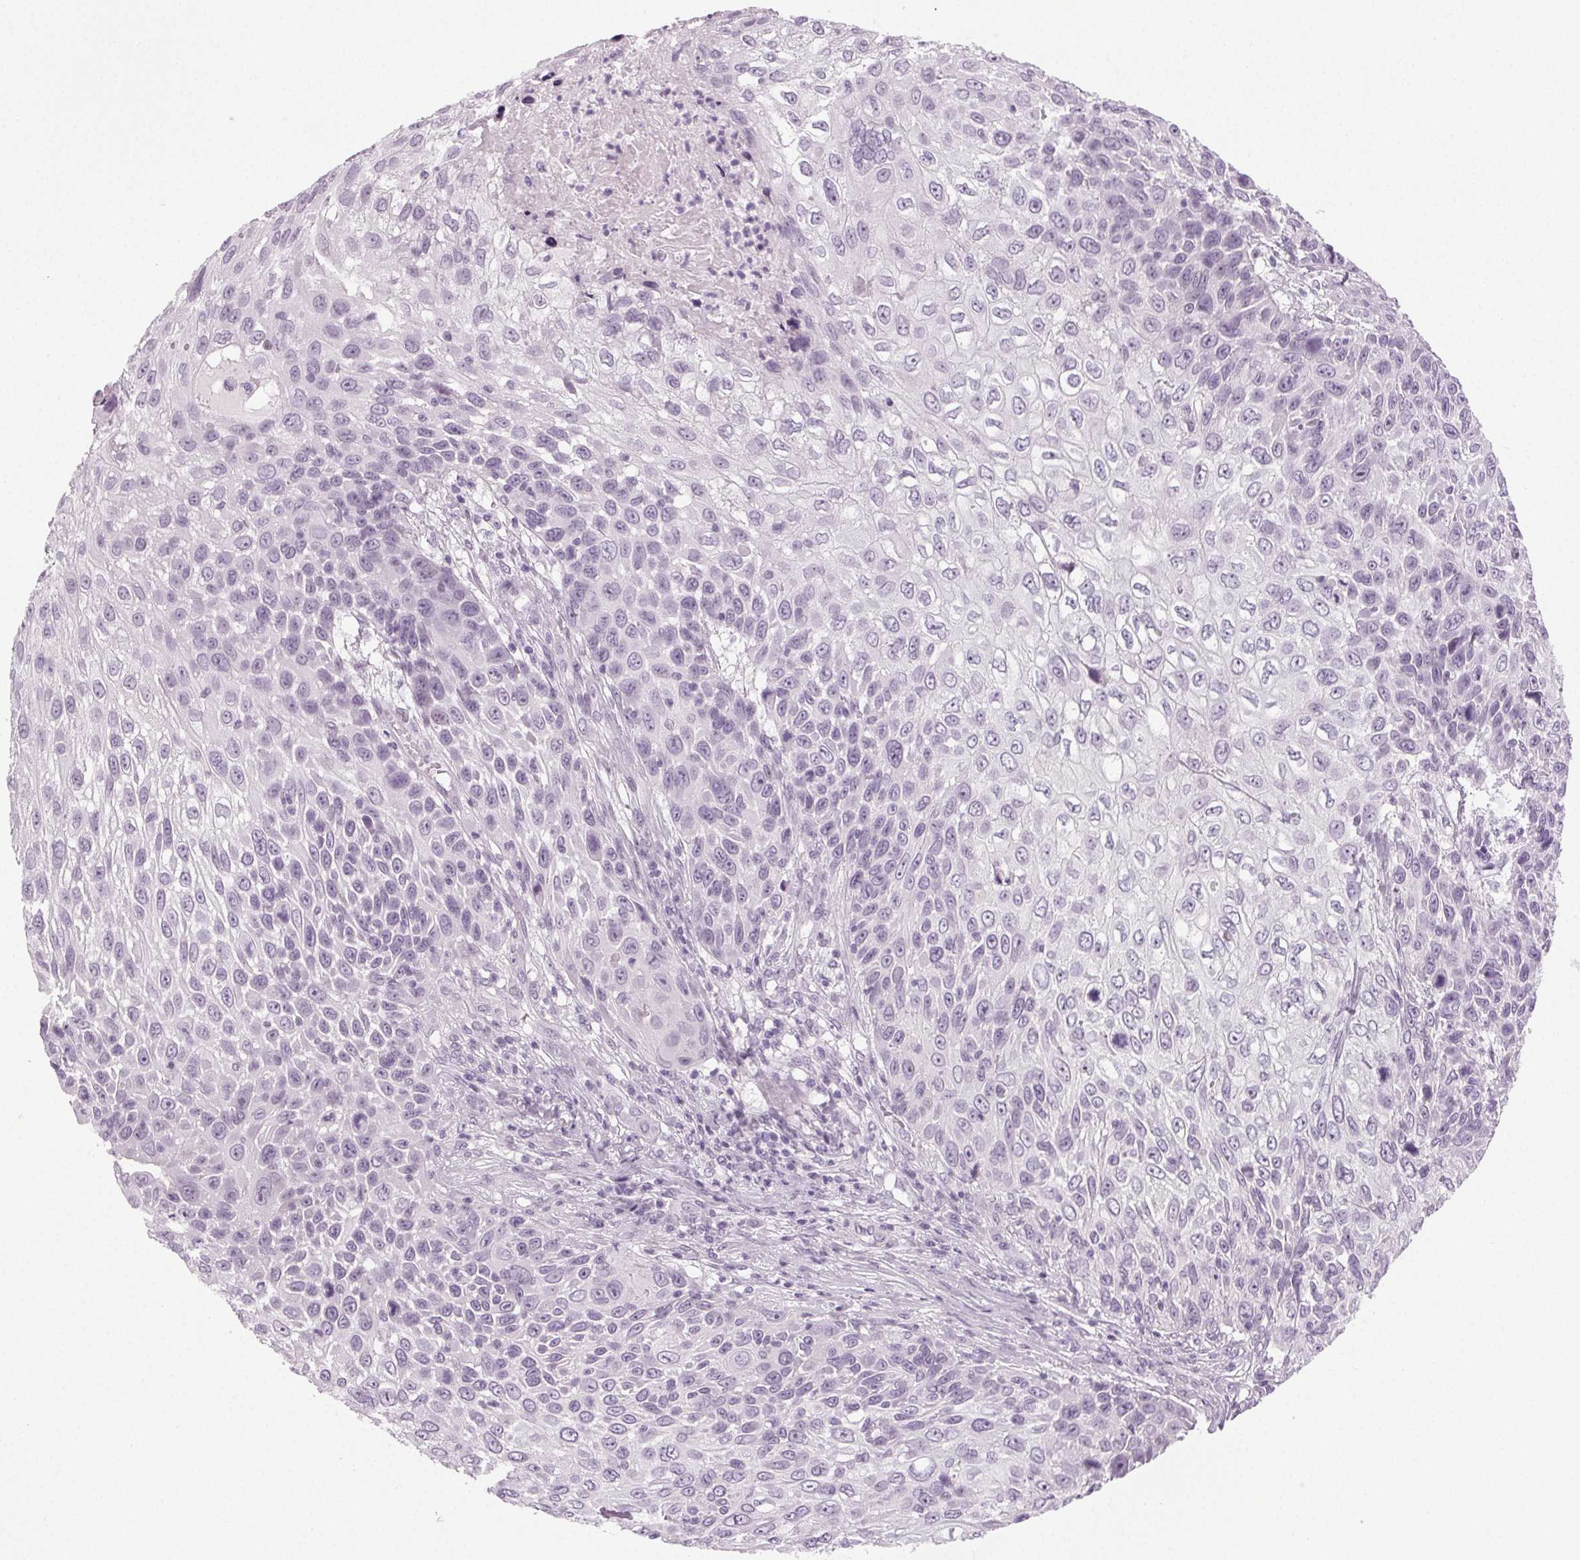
{"staining": {"intensity": "negative", "quantity": "none", "location": "none"}, "tissue": "skin cancer", "cell_type": "Tumor cells", "image_type": "cancer", "snomed": [{"axis": "morphology", "description": "Squamous cell carcinoma, NOS"}, {"axis": "topography", "description": "Skin"}], "caption": "Tumor cells are negative for brown protein staining in skin cancer. (Brightfield microscopy of DAB immunohistochemistry (IHC) at high magnification).", "gene": "IGF2BP1", "patient": {"sex": "male", "age": 92}}